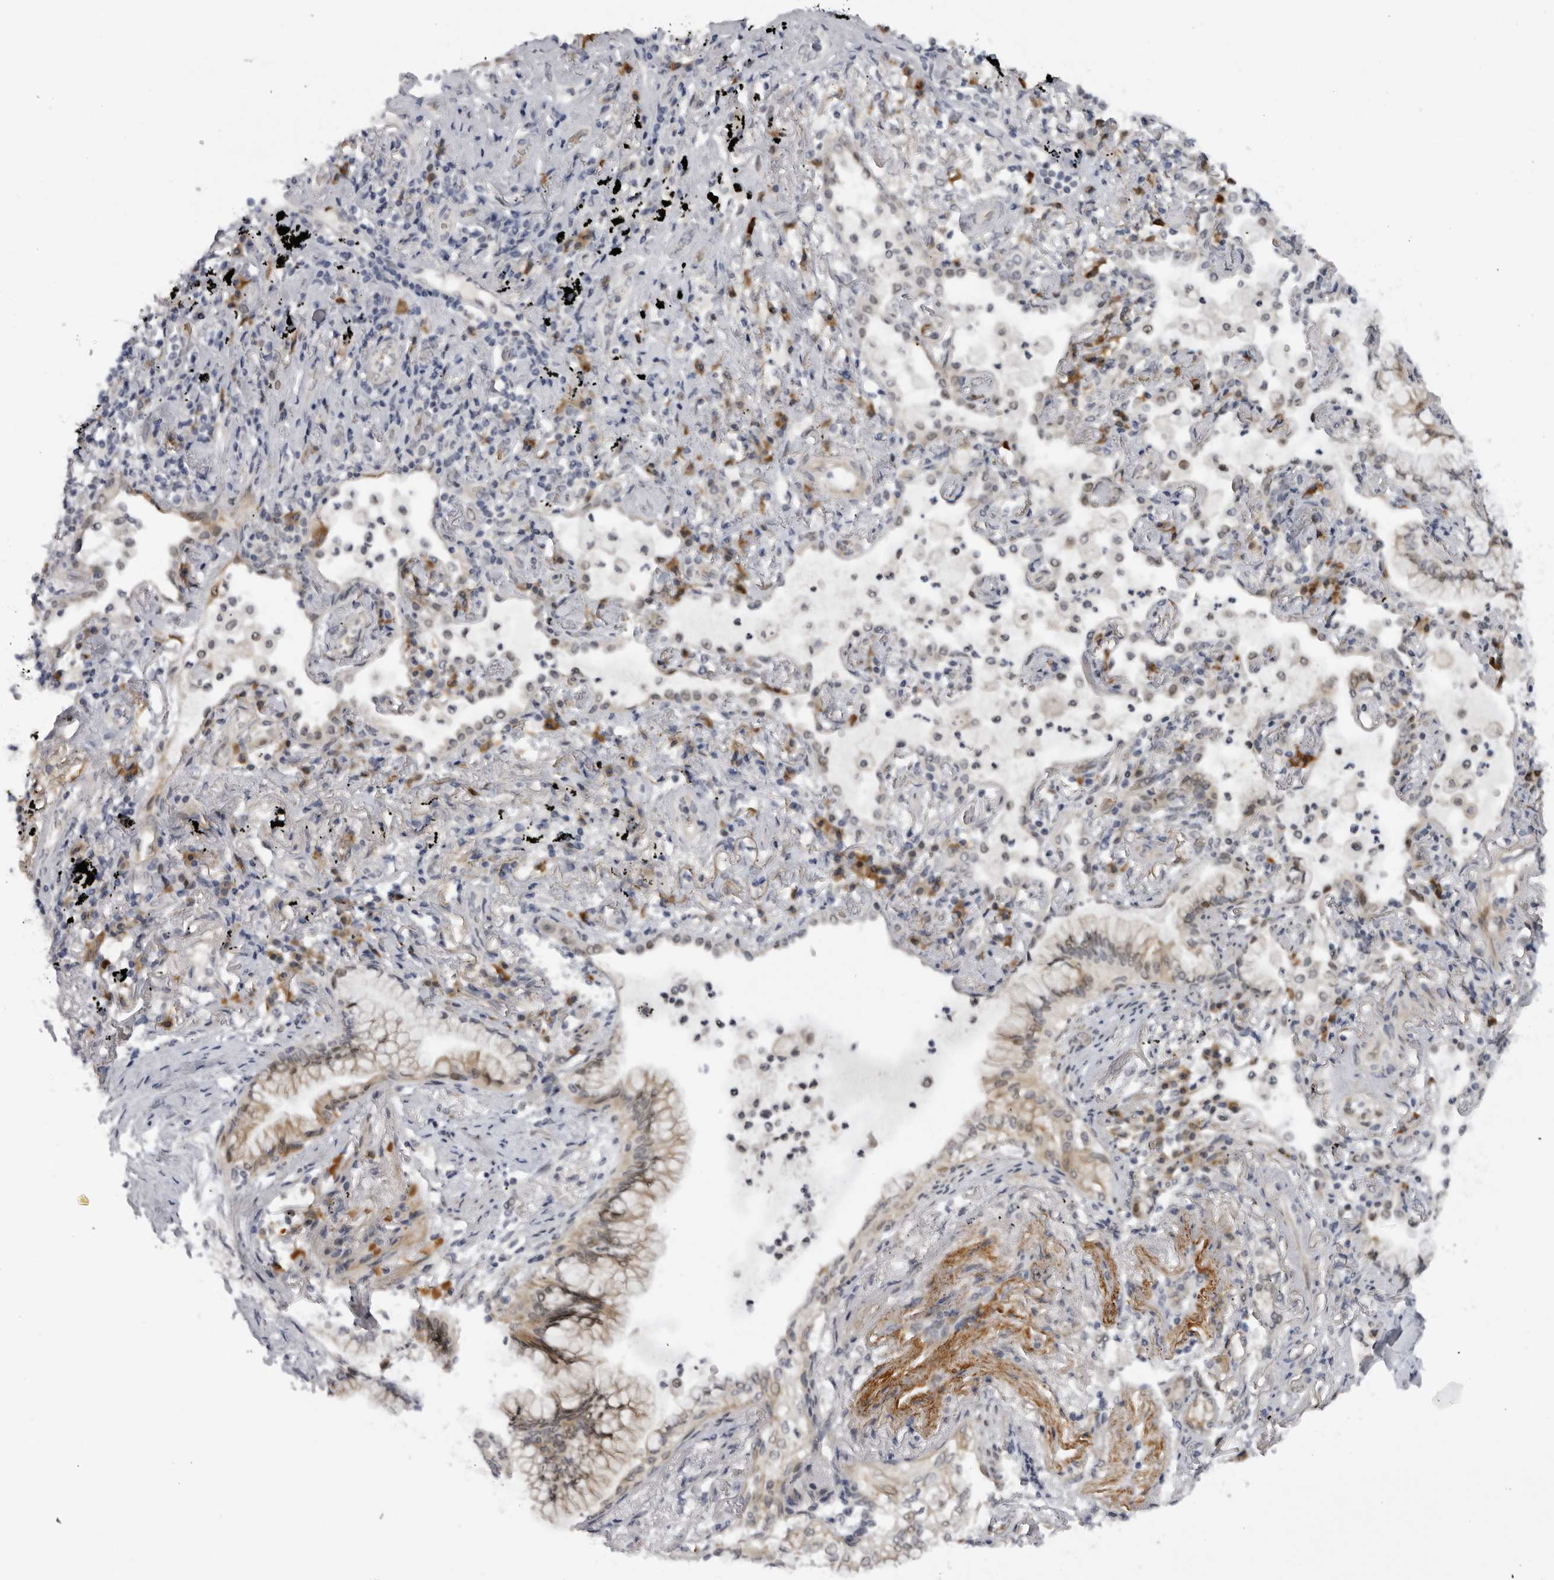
{"staining": {"intensity": "moderate", "quantity": "25%-75%", "location": "cytoplasmic/membranous"}, "tissue": "lung cancer", "cell_type": "Tumor cells", "image_type": "cancer", "snomed": [{"axis": "morphology", "description": "Adenocarcinoma, NOS"}, {"axis": "topography", "description": "Lung"}], "caption": "Immunohistochemistry (IHC) micrograph of human lung adenocarcinoma stained for a protein (brown), which demonstrates medium levels of moderate cytoplasmic/membranous expression in about 25%-75% of tumor cells.", "gene": "ALPK2", "patient": {"sex": "female", "age": 70}}